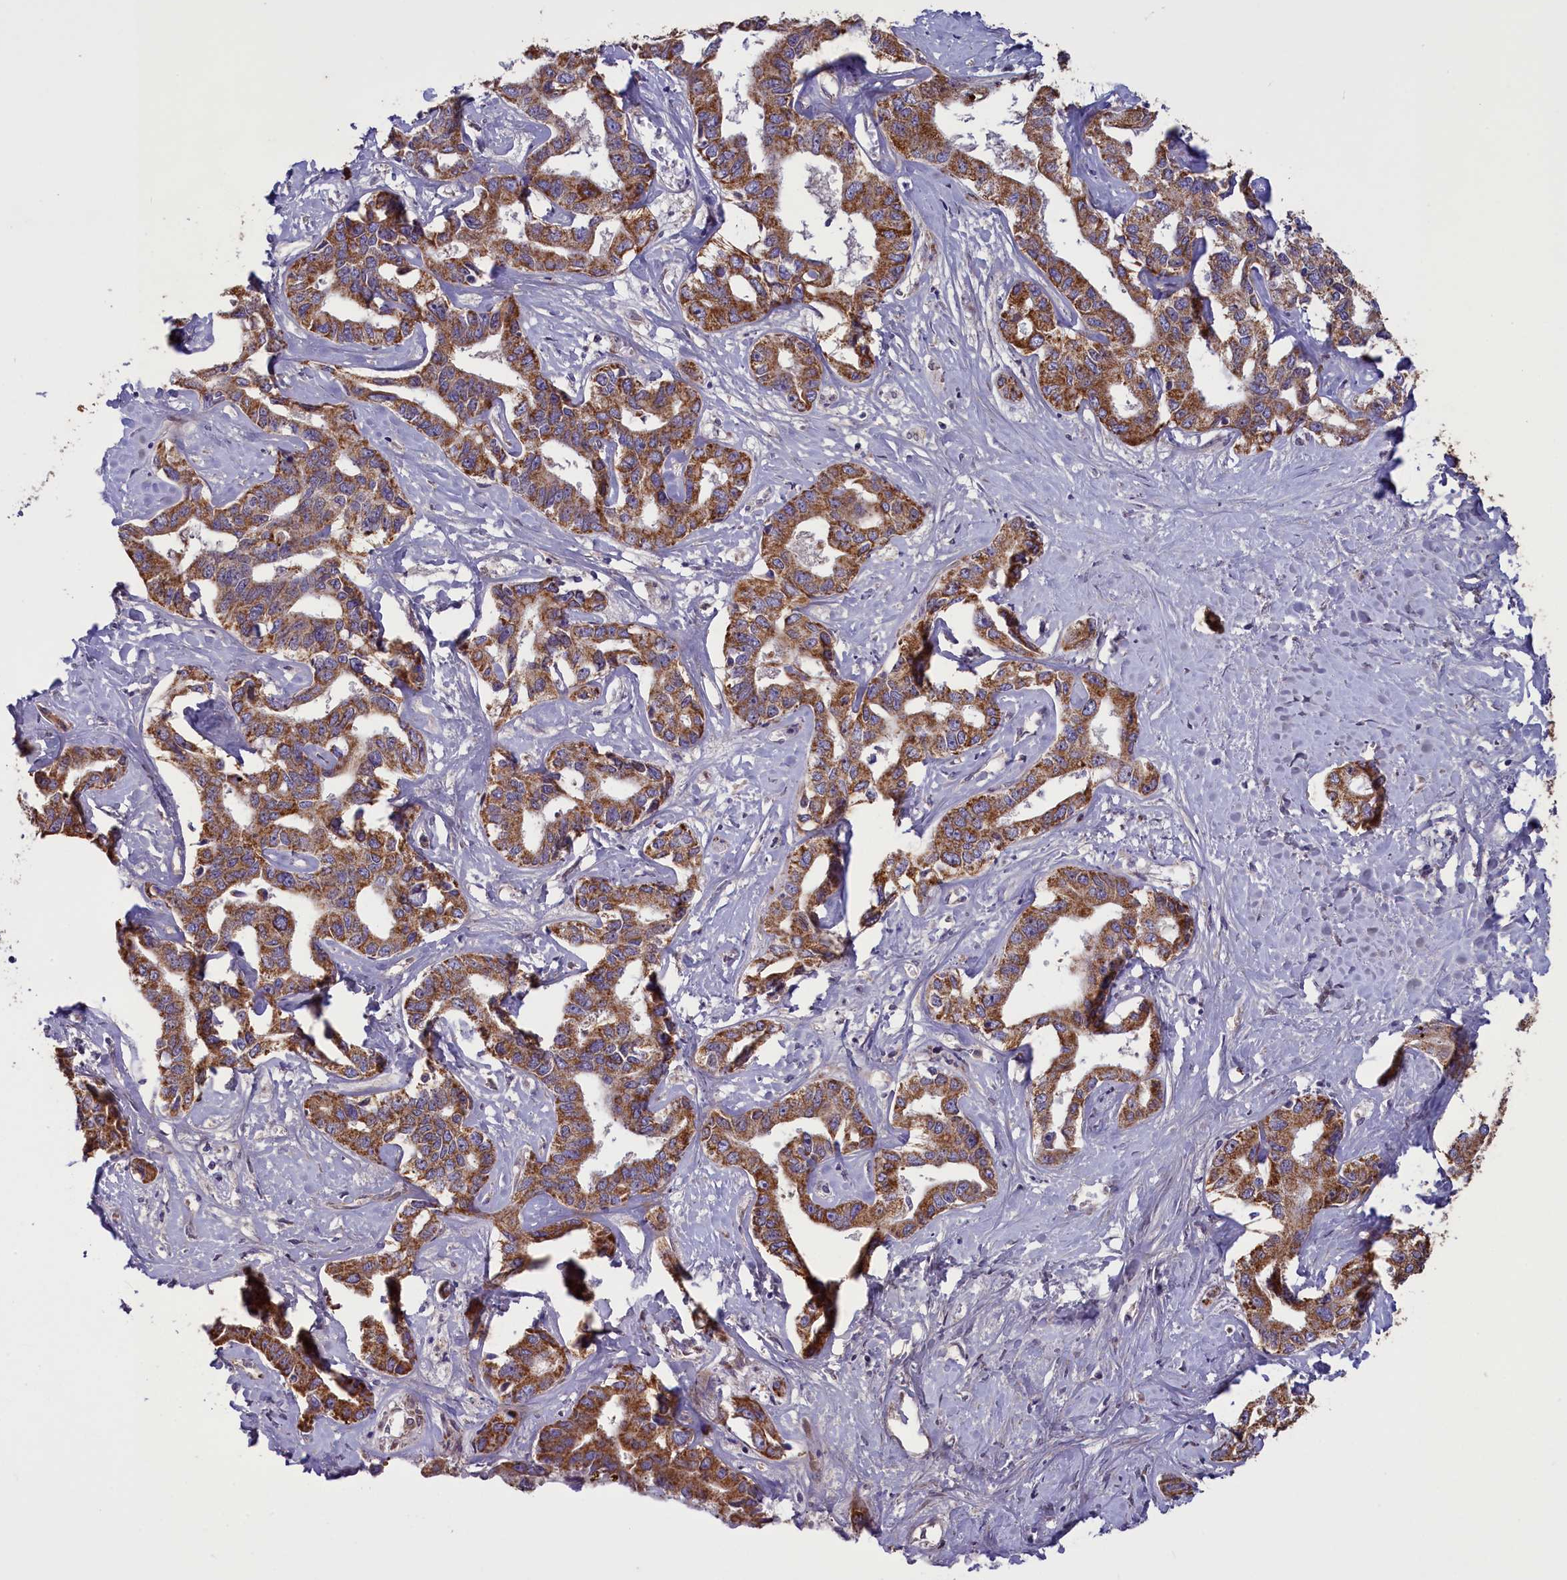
{"staining": {"intensity": "moderate", "quantity": ">75%", "location": "cytoplasmic/membranous"}, "tissue": "liver cancer", "cell_type": "Tumor cells", "image_type": "cancer", "snomed": [{"axis": "morphology", "description": "Cholangiocarcinoma"}, {"axis": "topography", "description": "Liver"}], "caption": "Immunohistochemical staining of human liver cholangiocarcinoma reveals medium levels of moderate cytoplasmic/membranous expression in approximately >75% of tumor cells.", "gene": "ACAD8", "patient": {"sex": "male", "age": 59}}